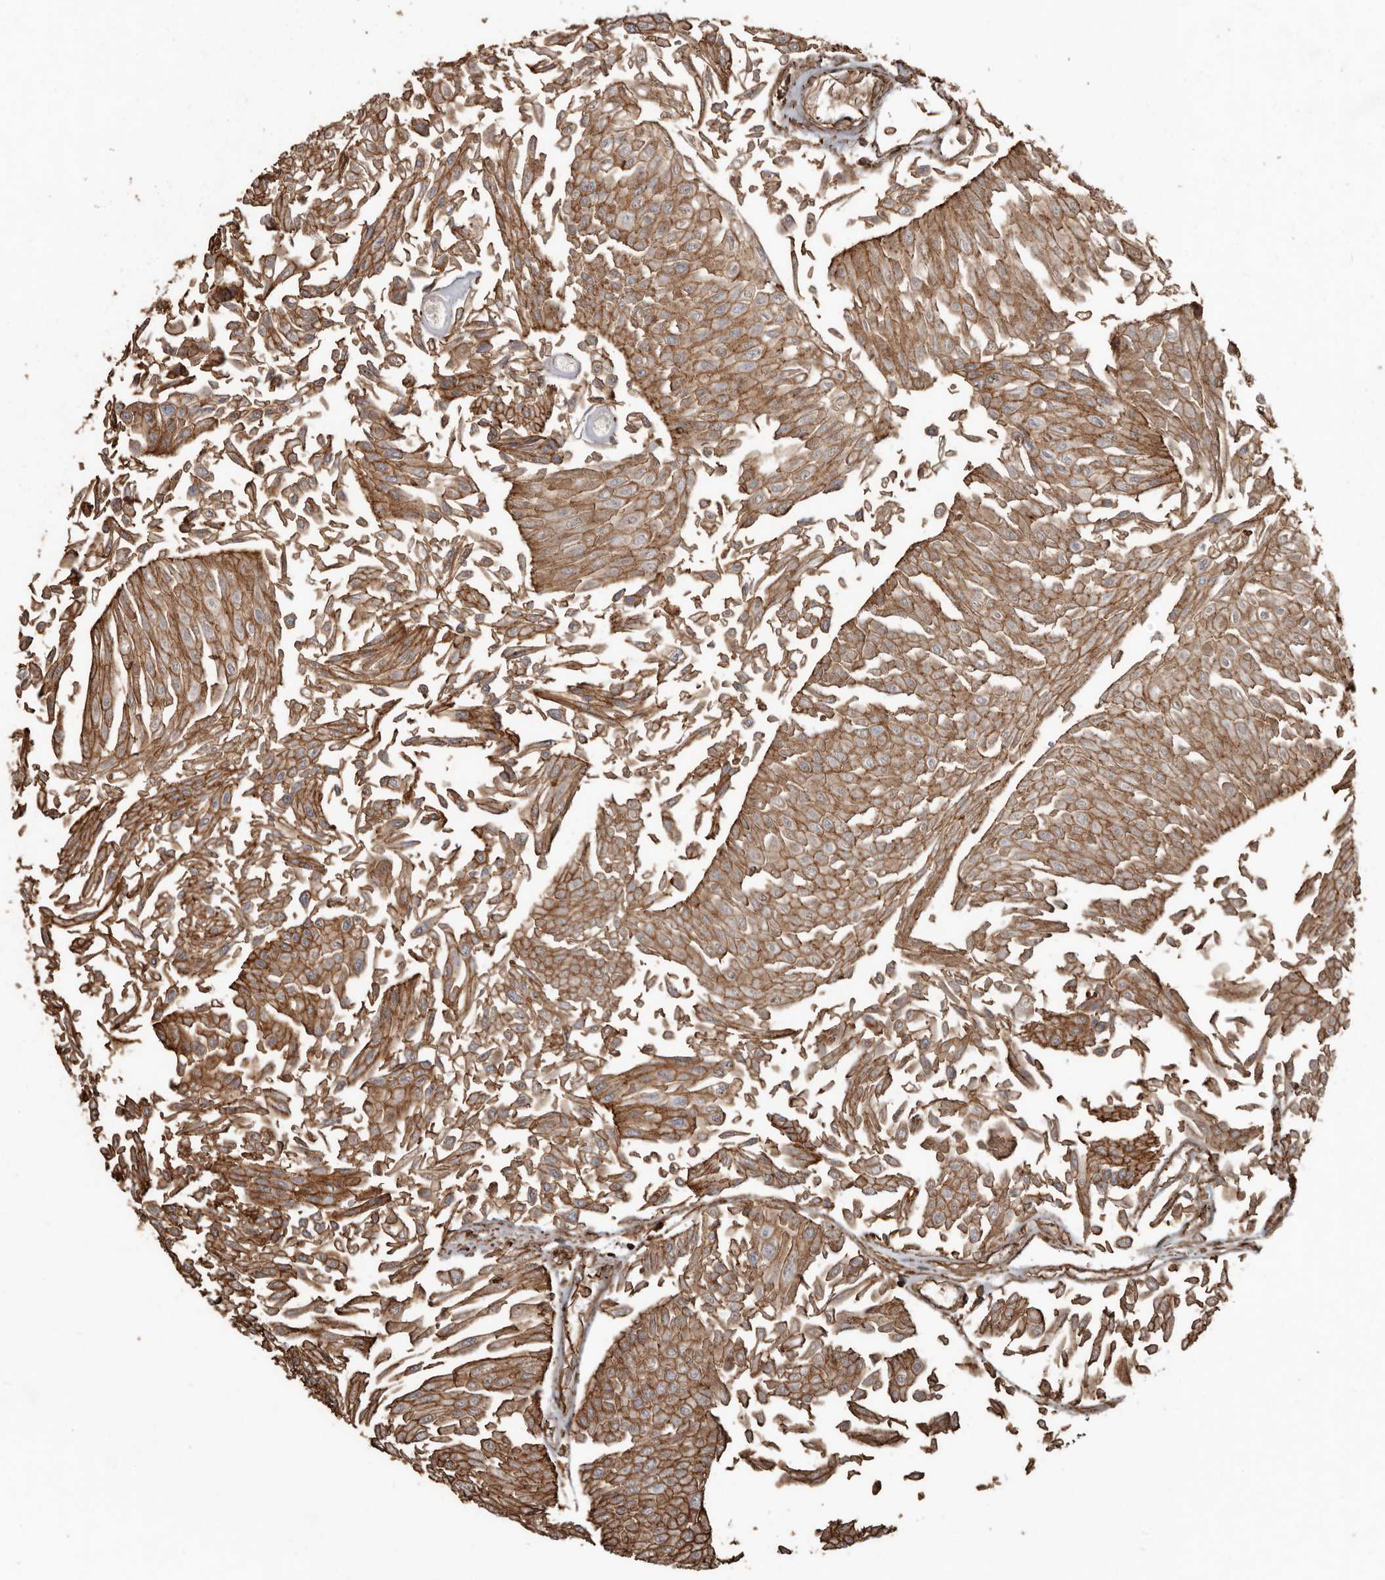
{"staining": {"intensity": "moderate", "quantity": ">75%", "location": "cytoplasmic/membranous"}, "tissue": "urothelial cancer", "cell_type": "Tumor cells", "image_type": "cancer", "snomed": [{"axis": "morphology", "description": "Urothelial carcinoma, Low grade"}, {"axis": "topography", "description": "Urinary bladder"}], "caption": "Protein staining by immunohistochemistry demonstrates moderate cytoplasmic/membranous expression in about >75% of tumor cells in low-grade urothelial carcinoma.", "gene": "DENND6B", "patient": {"sex": "male", "age": 67}}